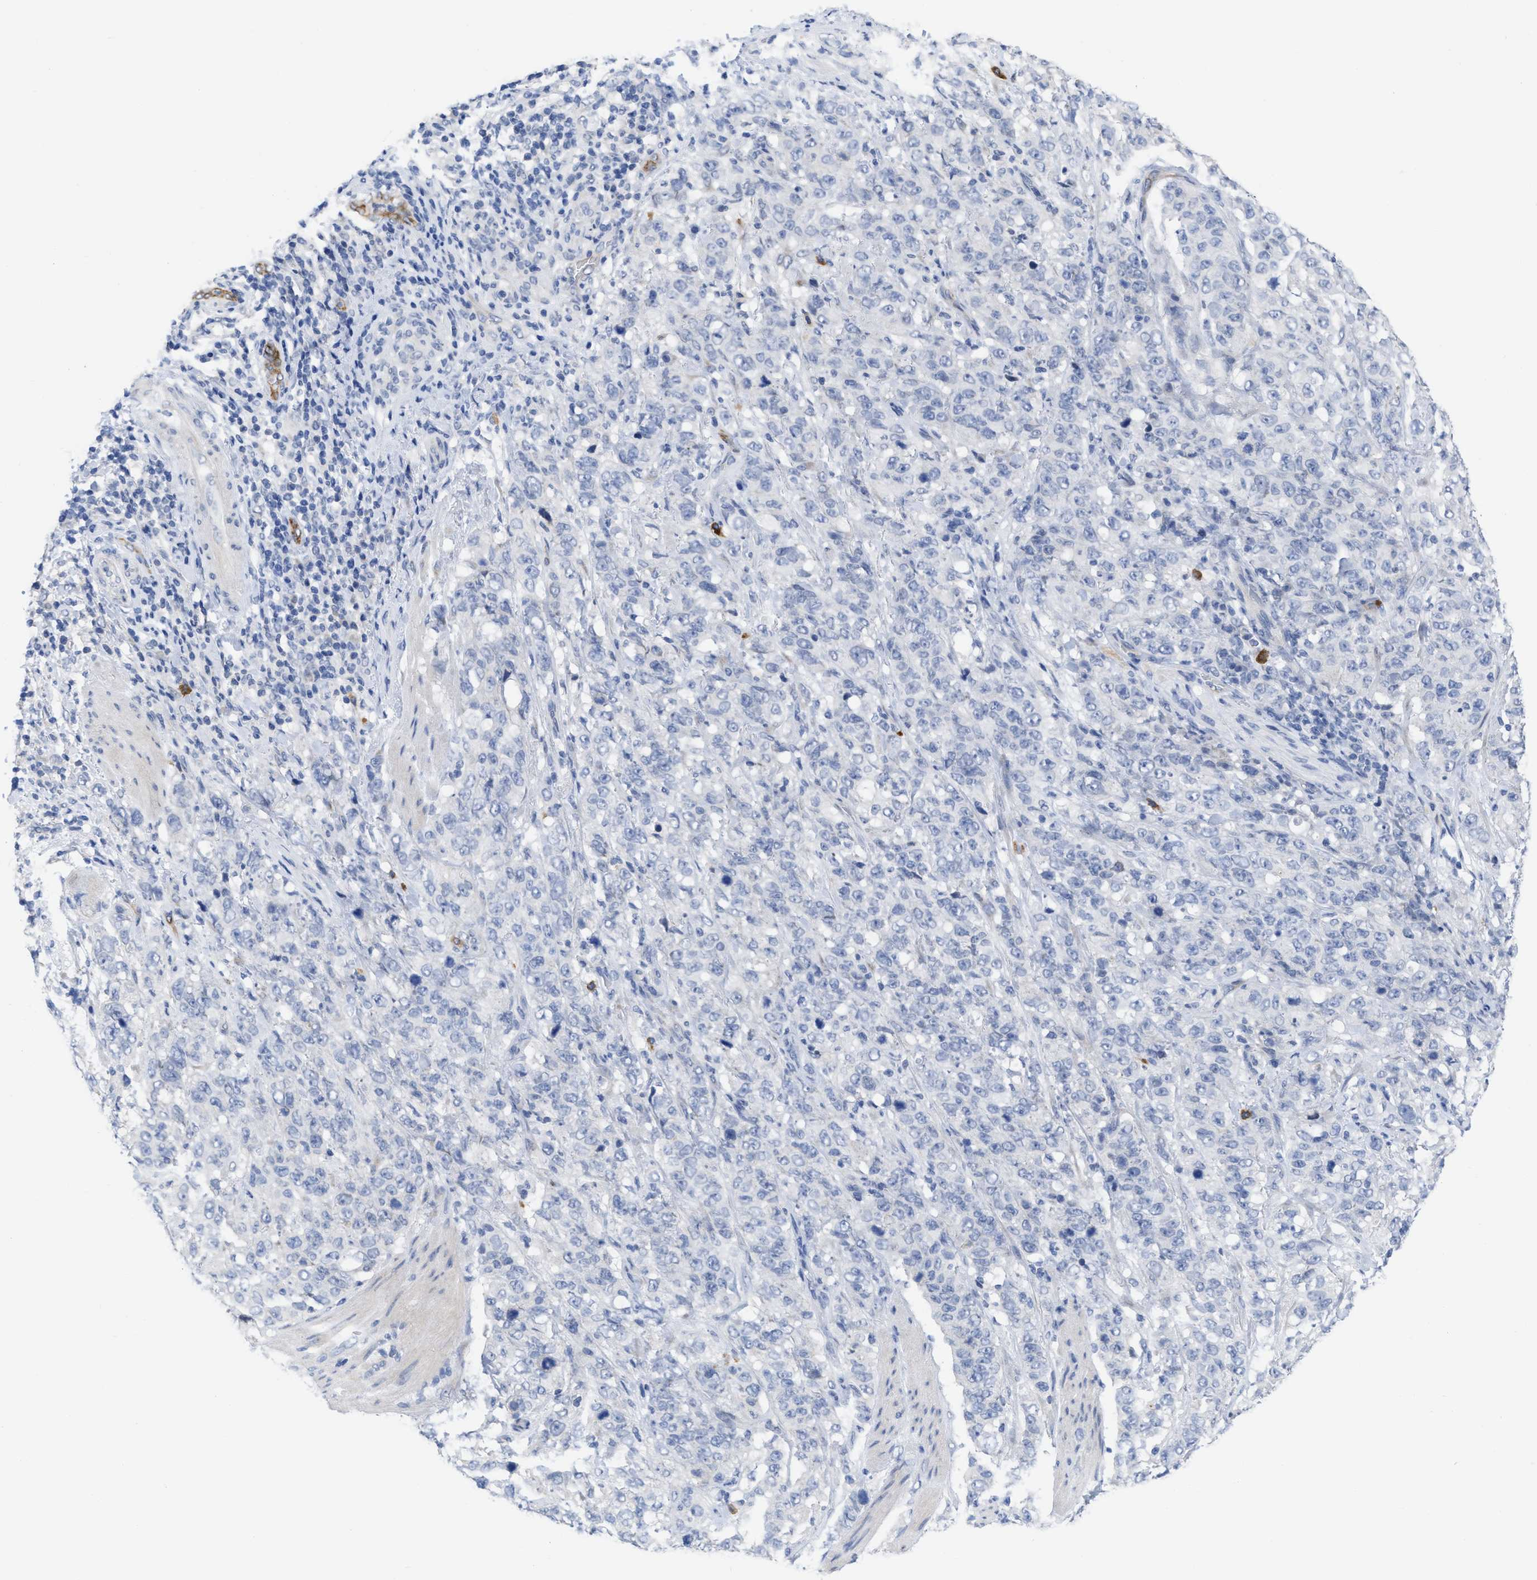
{"staining": {"intensity": "negative", "quantity": "none", "location": "none"}, "tissue": "stomach cancer", "cell_type": "Tumor cells", "image_type": "cancer", "snomed": [{"axis": "morphology", "description": "Adenocarcinoma, NOS"}, {"axis": "topography", "description": "Stomach"}], "caption": "DAB (3,3'-diaminobenzidine) immunohistochemical staining of human stomach cancer demonstrates no significant staining in tumor cells.", "gene": "ACKR1", "patient": {"sex": "male", "age": 48}}